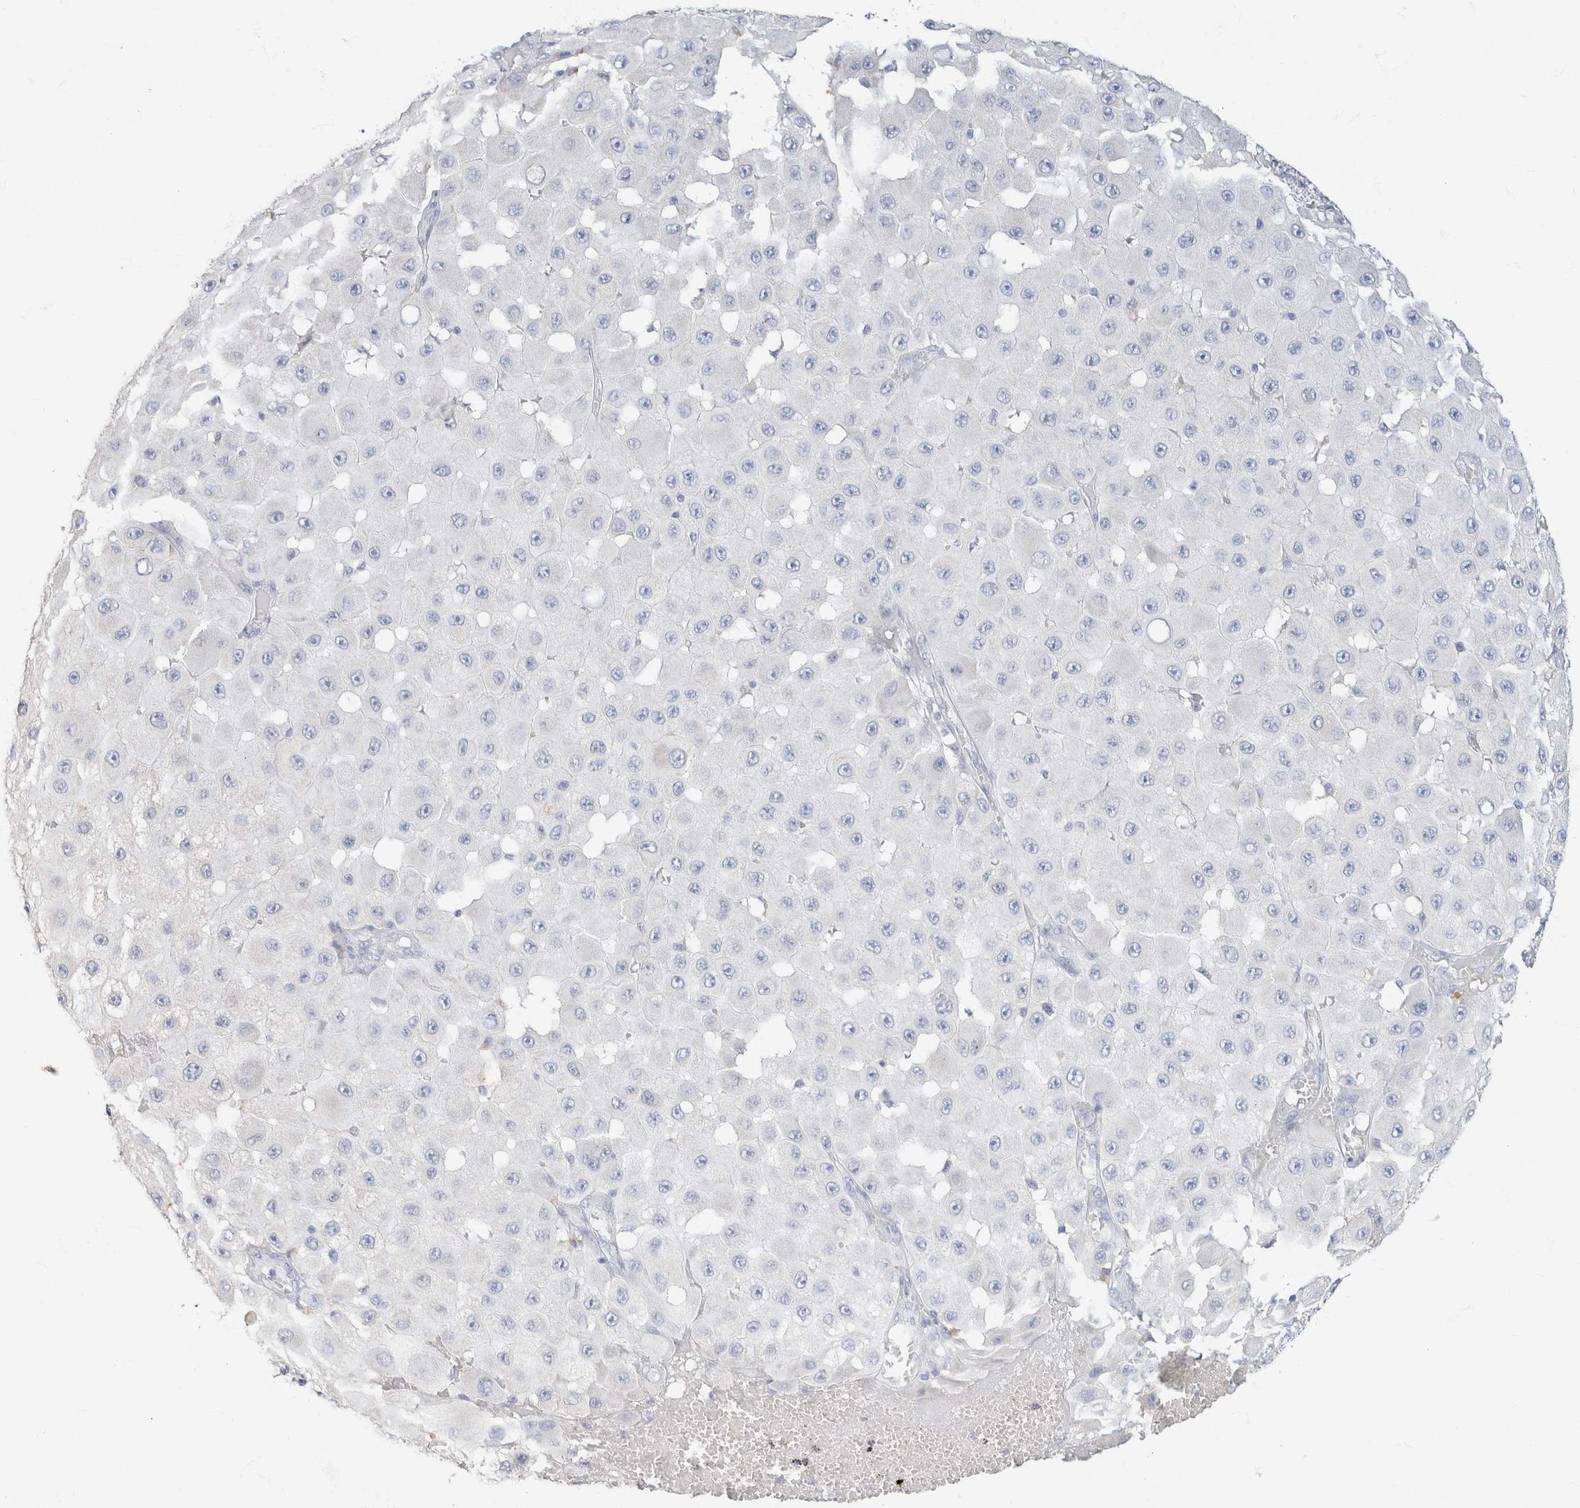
{"staining": {"intensity": "negative", "quantity": "none", "location": "none"}, "tissue": "melanoma", "cell_type": "Tumor cells", "image_type": "cancer", "snomed": [{"axis": "morphology", "description": "Malignant melanoma, NOS"}, {"axis": "topography", "description": "Skin"}], "caption": "This is an IHC image of human melanoma. There is no positivity in tumor cells.", "gene": "CA12", "patient": {"sex": "female", "age": 81}}